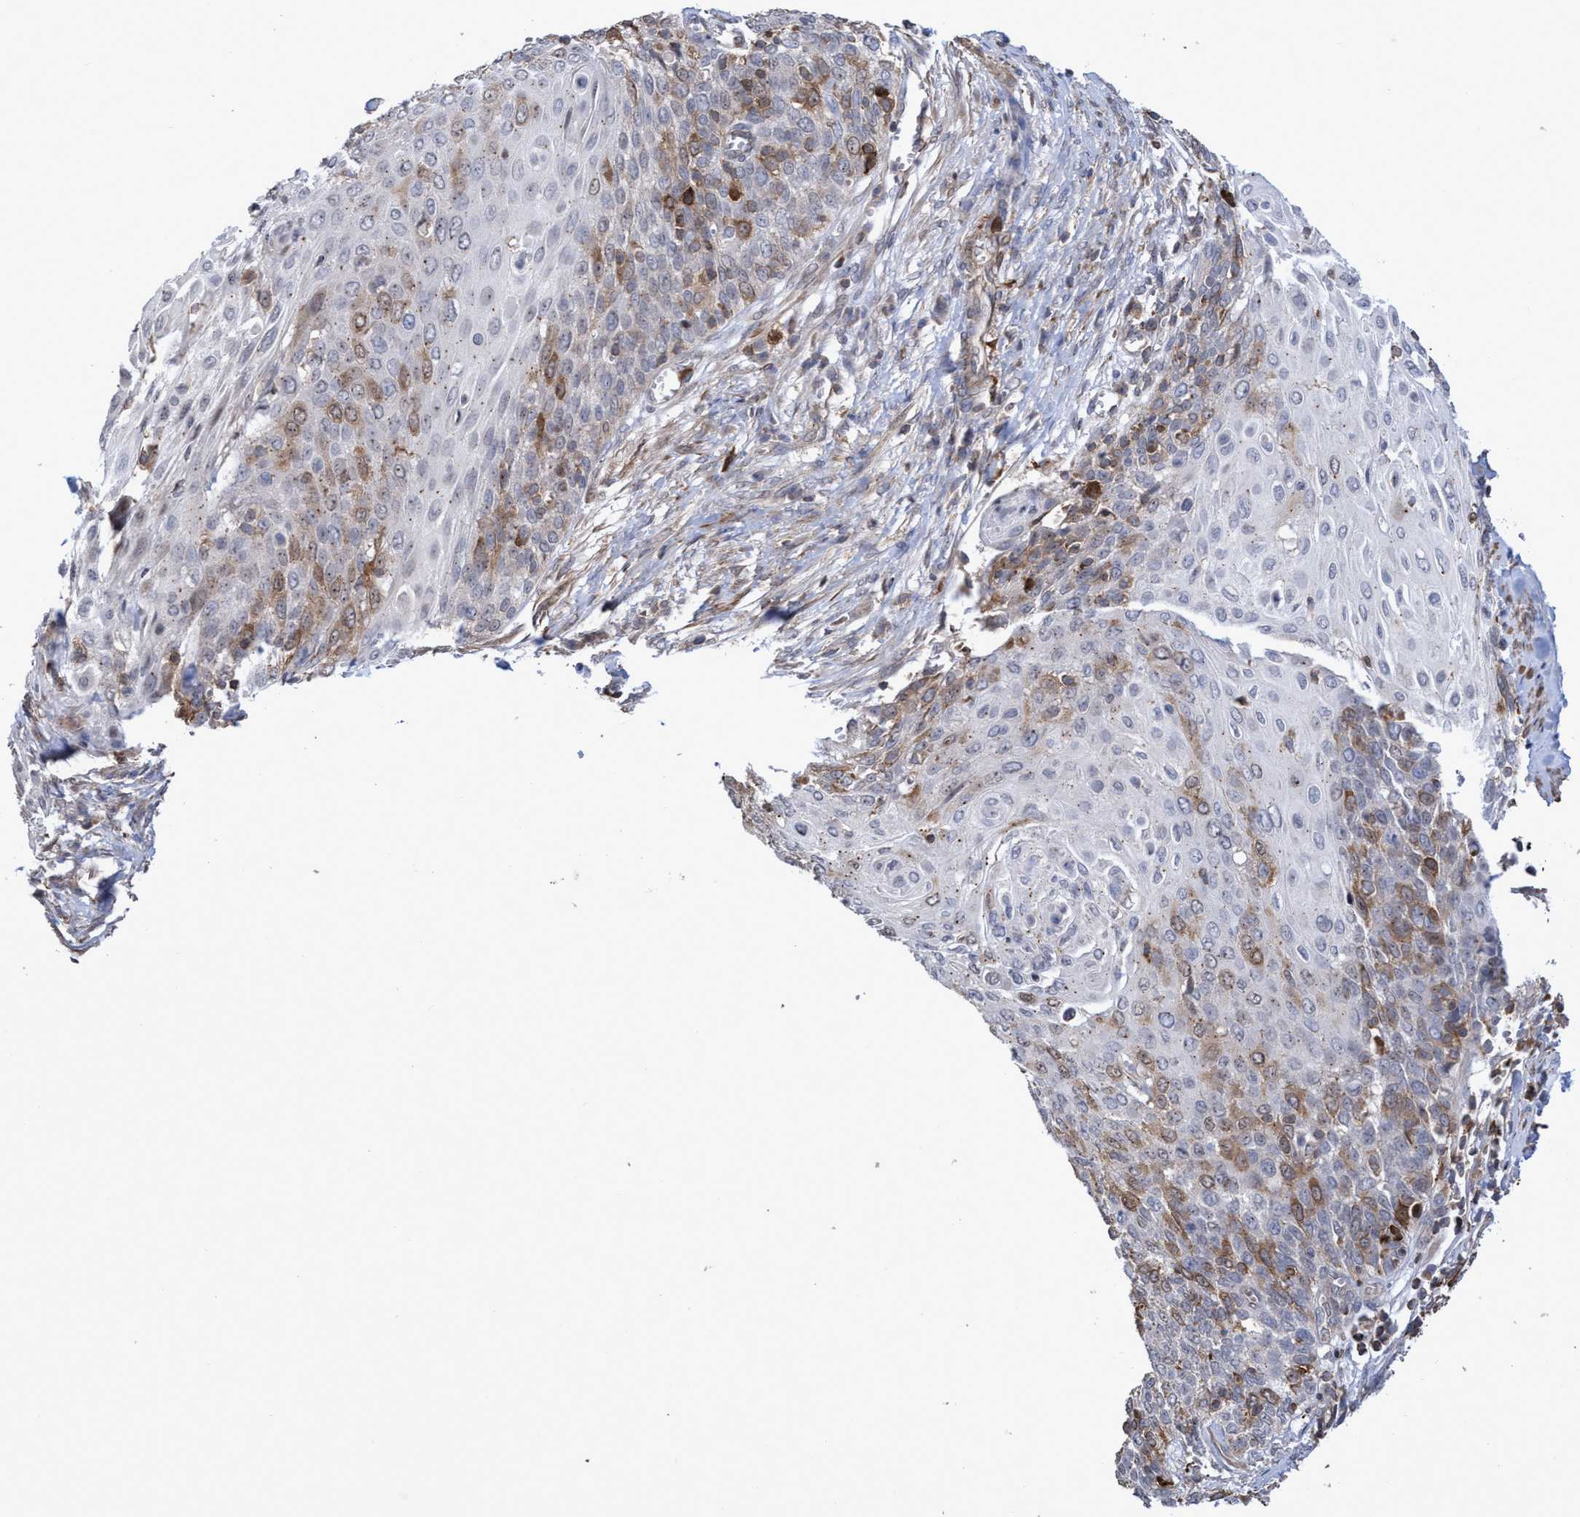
{"staining": {"intensity": "moderate", "quantity": "25%-75%", "location": "cytoplasmic/membranous,nuclear"}, "tissue": "cervical cancer", "cell_type": "Tumor cells", "image_type": "cancer", "snomed": [{"axis": "morphology", "description": "Squamous cell carcinoma, NOS"}, {"axis": "topography", "description": "Cervix"}], "caption": "The photomicrograph demonstrates a brown stain indicating the presence of a protein in the cytoplasmic/membranous and nuclear of tumor cells in squamous cell carcinoma (cervical). (brown staining indicates protein expression, while blue staining denotes nuclei).", "gene": "SLBP", "patient": {"sex": "female", "age": 39}}